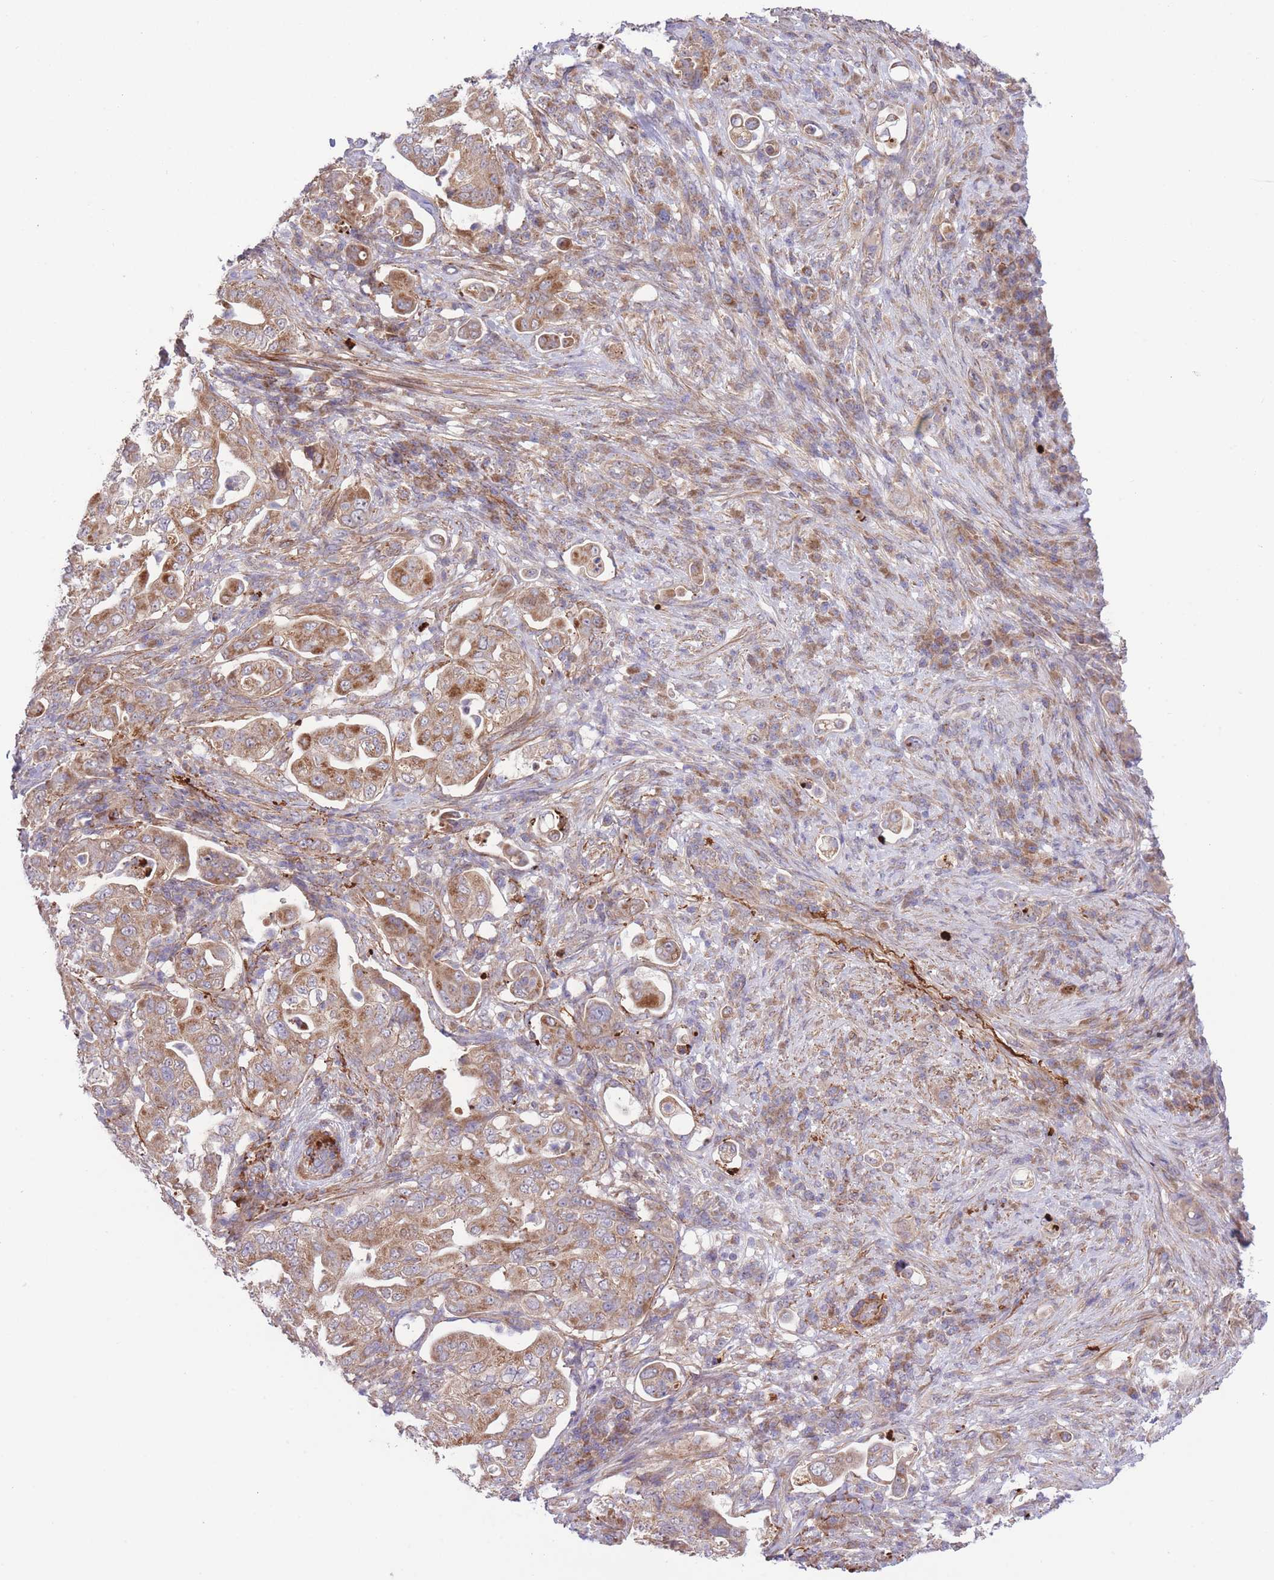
{"staining": {"intensity": "moderate", "quantity": ">75%", "location": "cytoplasmic/membranous"}, "tissue": "pancreatic cancer", "cell_type": "Tumor cells", "image_type": "cancer", "snomed": [{"axis": "morphology", "description": "Normal tissue, NOS"}, {"axis": "morphology", "description": "Adenocarcinoma, NOS"}, {"axis": "topography", "description": "Lymph node"}, {"axis": "topography", "description": "Pancreas"}], "caption": "Protein staining of pancreatic cancer tissue exhibits moderate cytoplasmic/membranous positivity in about >75% of tumor cells. (DAB IHC, brown staining for protein, blue staining for nuclei).", "gene": "ATP13A2", "patient": {"sex": "female", "age": 67}}